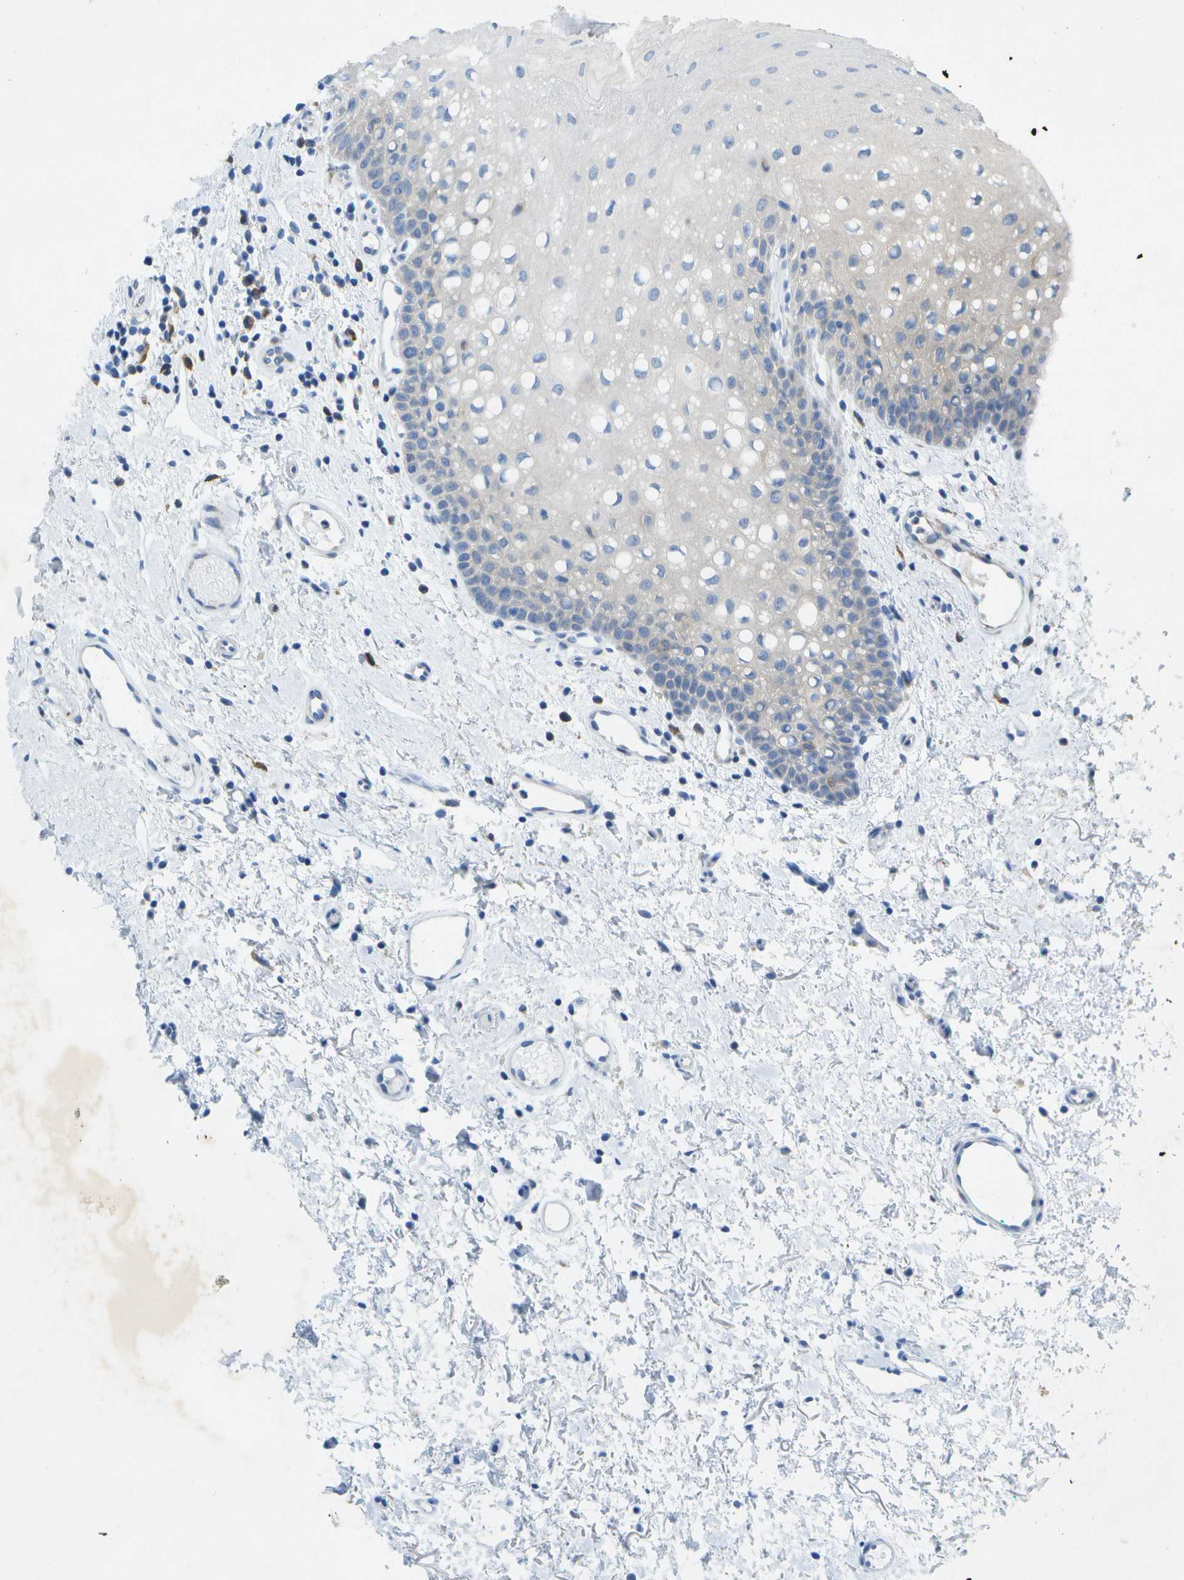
{"staining": {"intensity": "weak", "quantity": "<25%", "location": "cytoplasmic/membranous"}, "tissue": "oral mucosa", "cell_type": "Squamous epithelial cells", "image_type": "normal", "snomed": [{"axis": "morphology", "description": "Normal tissue, NOS"}, {"axis": "morphology", "description": "Squamous cell carcinoma, NOS"}, {"axis": "topography", "description": "Oral tissue"}, {"axis": "topography", "description": "Salivary gland"}, {"axis": "topography", "description": "Head-Neck"}], "caption": "A high-resolution histopathology image shows immunohistochemistry (IHC) staining of normal oral mucosa, which exhibits no significant positivity in squamous epithelial cells.", "gene": "WNK2", "patient": {"sex": "female", "age": 62}}